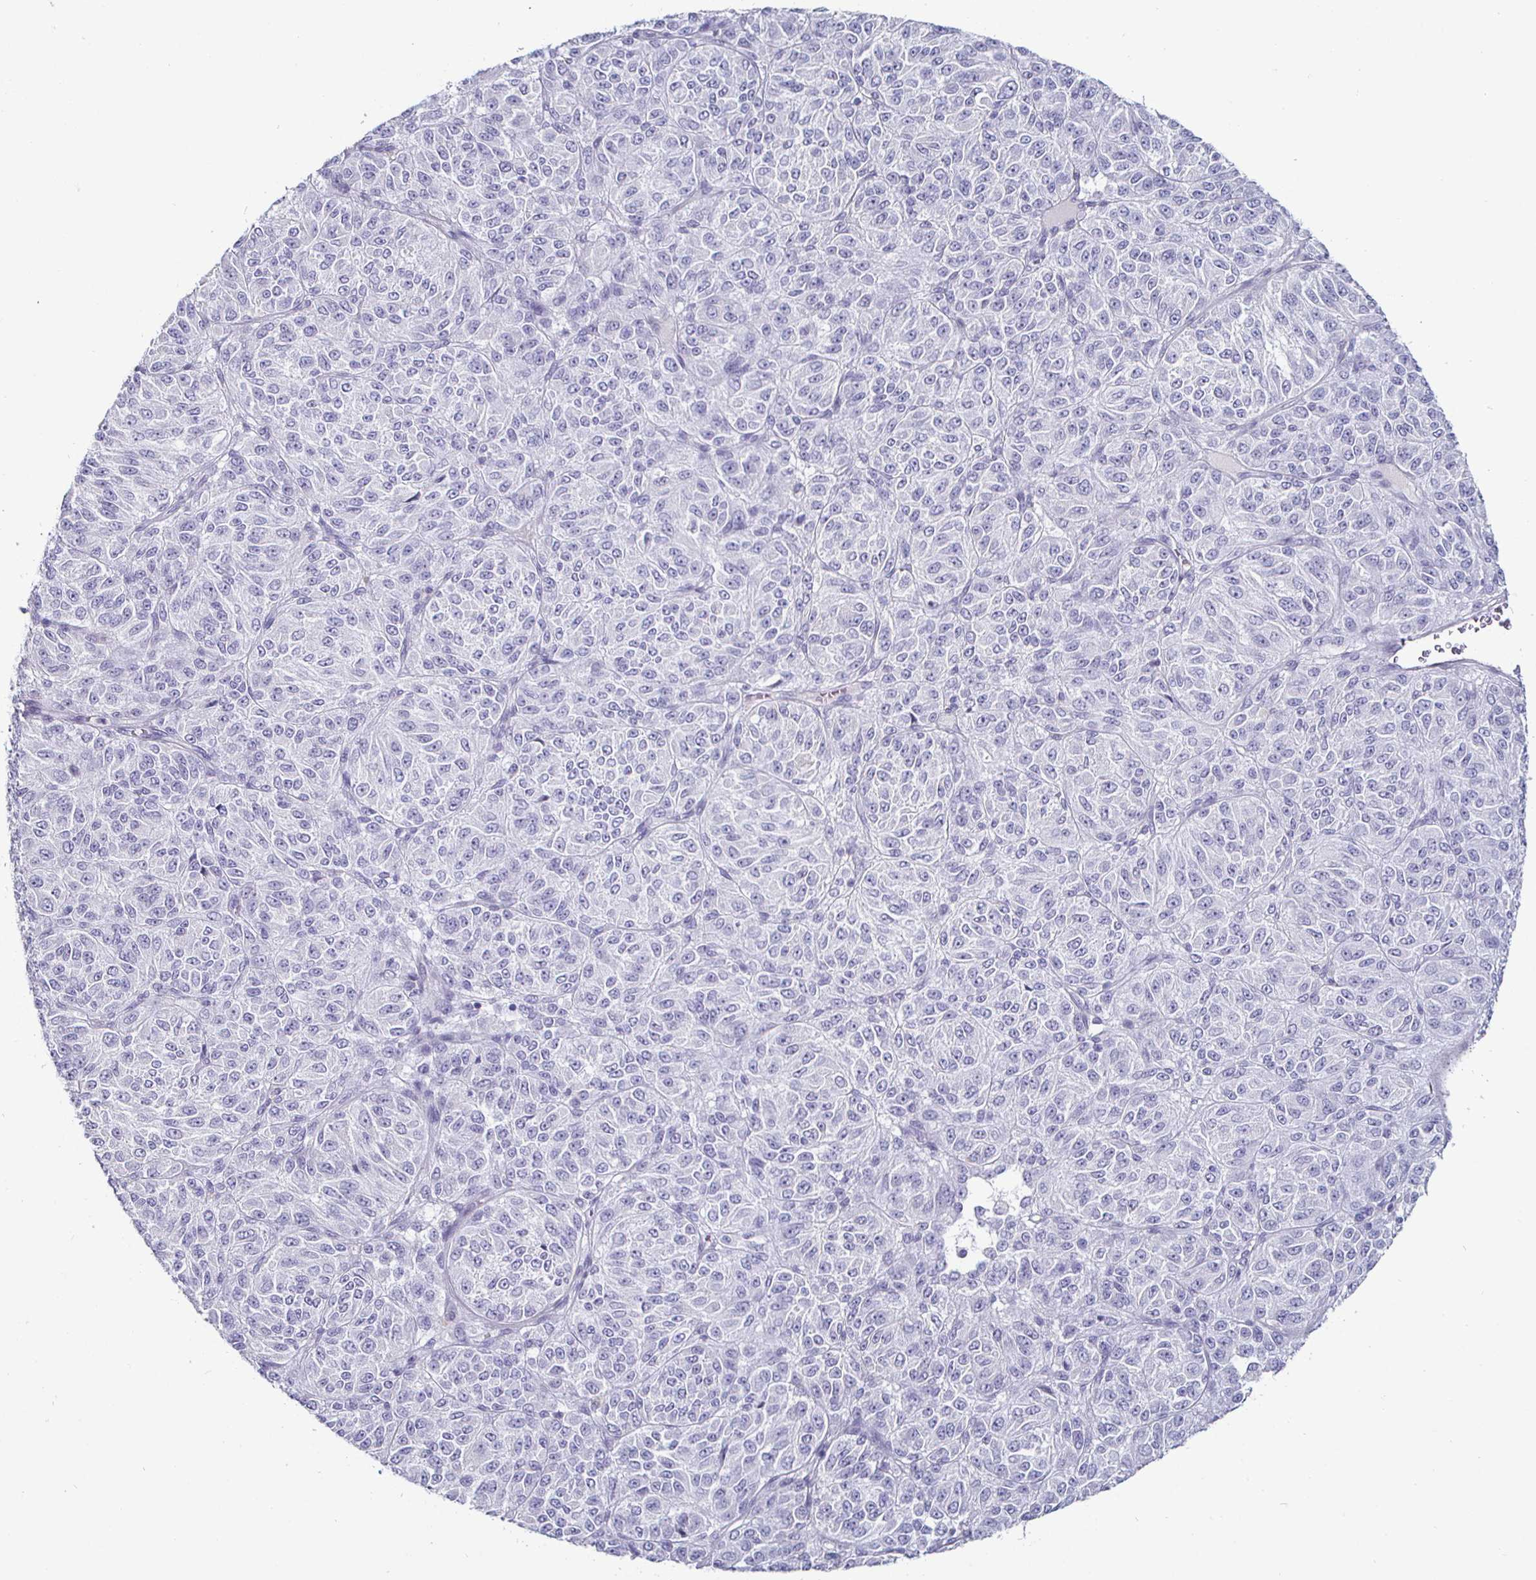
{"staining": {"intensity": "negative", "quantity": "none", "location": "none"}, "tissue": "melanoma", "cell_type": "Tumor cells", "image_type": "cancer", "snomed": [{"axis": "morphology", "description": "Malignant melanoma, Metastatic site"}, {"axis": "topography", "description": "Brain"}], "caption": "Photomicrograph shows no significant protein staining in tumor cells of melanoma.", "gene": "ENPP1", "patient": {"sex": "female", "age": 56}}